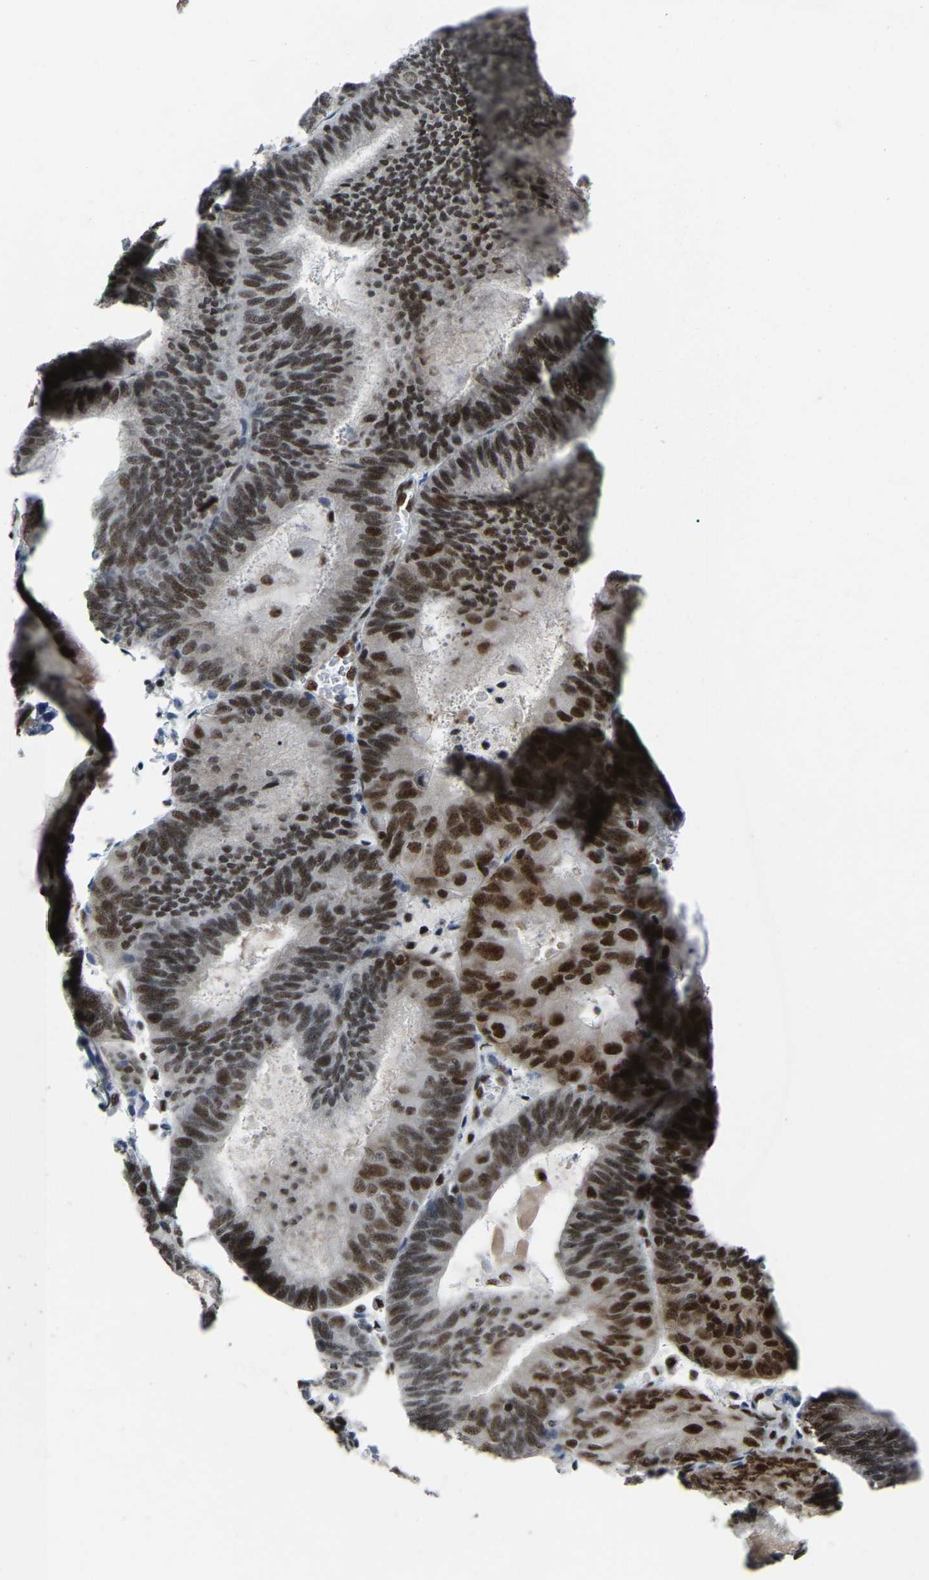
{"staining": {"intensity": "strong", "quantity": ">75%", "location": "nuclear"}, "tissue": "endometrial cancer", "cell_type": "Tumor cells", "image_type": "cancer", "snomed": [{"axis": "morphology", "description": "Adenocarcinoma, NOS"}, {"axis": "topography", "description": "Endometrium"}], "caption": "This micrograph reveals immunohistochemistry (IHC) staining of human endometrial cancer, with high strong nuclear staining in about >75% of tumor cells.", "gene": "DDX5", "patient": {"sex": "female", "age": 81}}